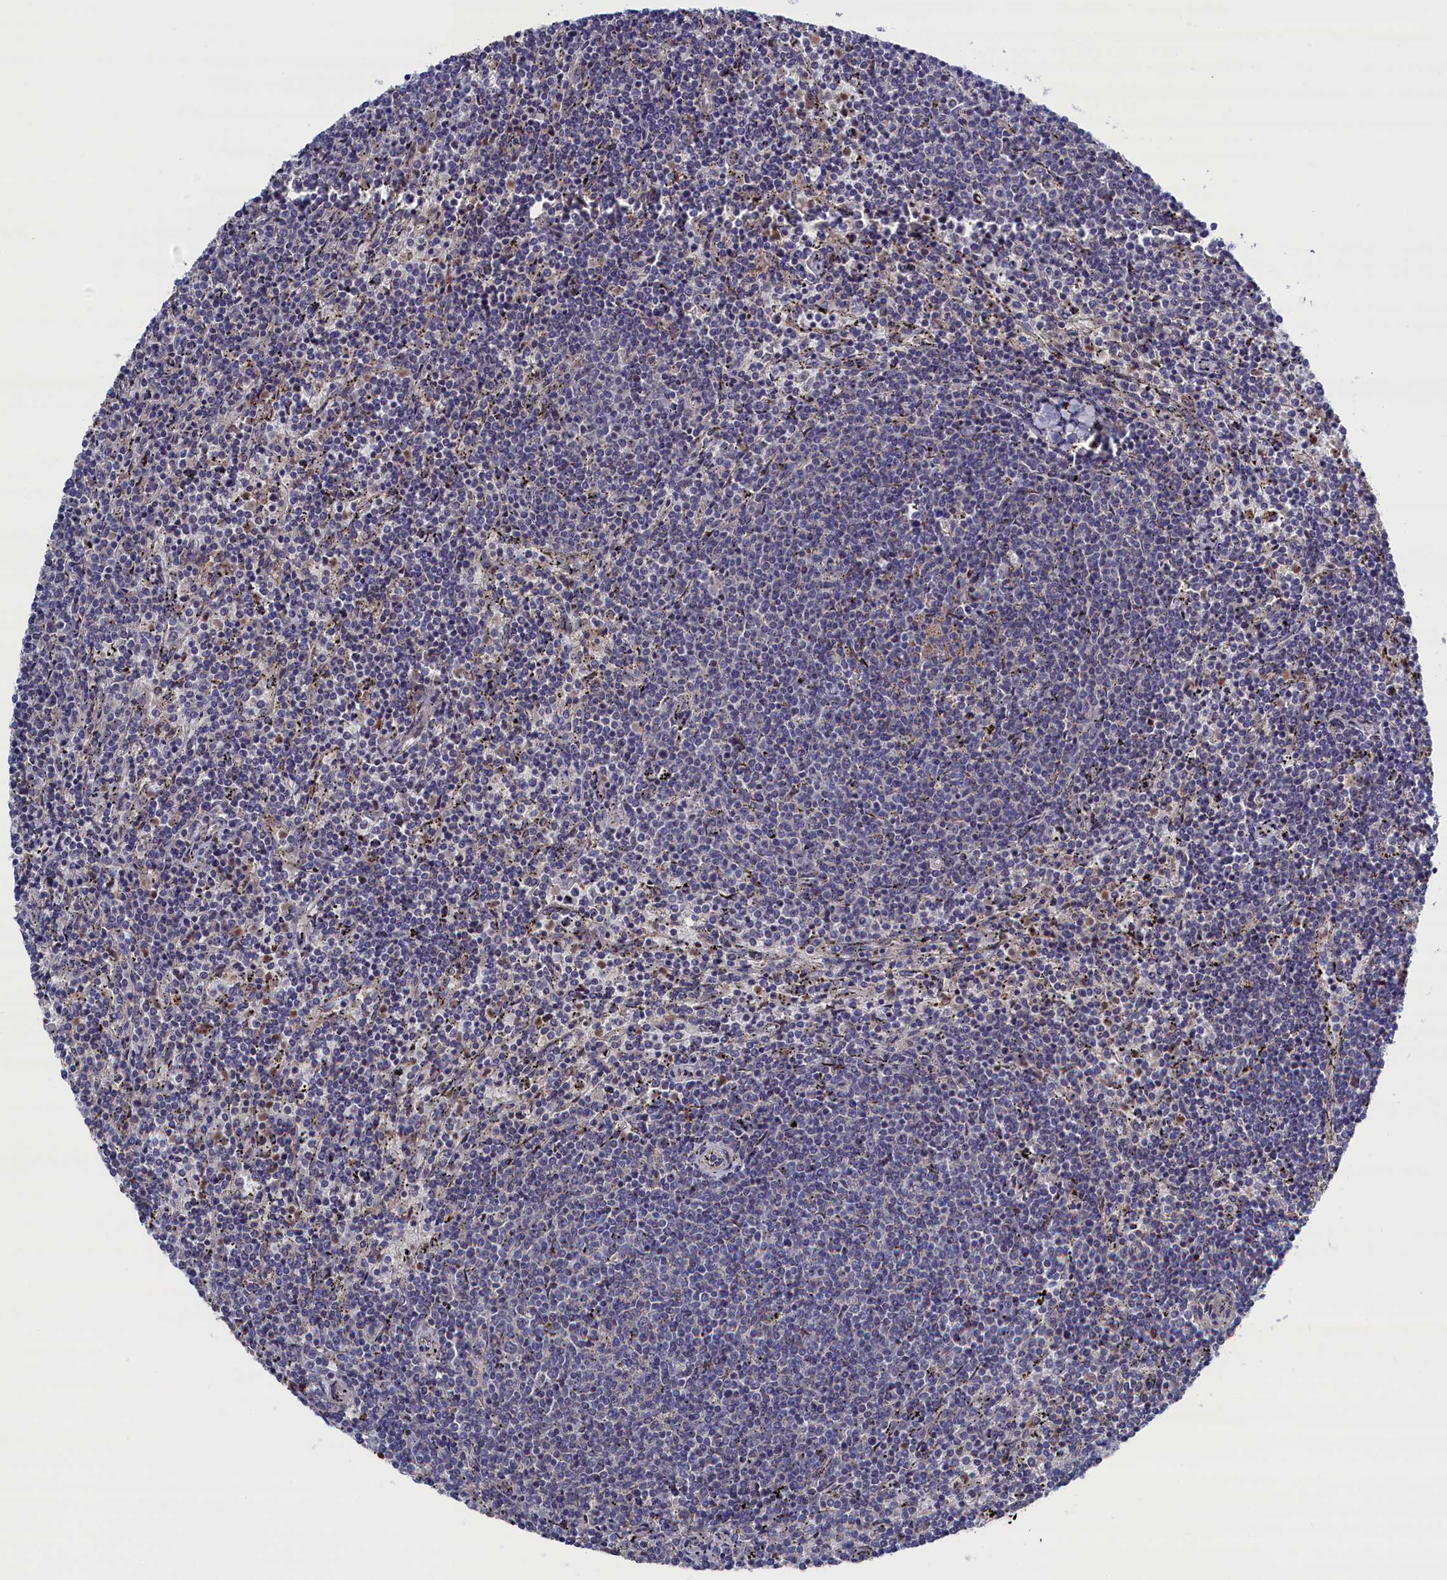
{"staining": {"intensity": "negative", "quantity": "none", "location": "none"}, "tissue": "lymphoma", "cell_type": "Tumor cells", "image_type": "cancer", "snomed": [{"axis": "morphology", "description": "Malignant lymphoma, non-Hodgkin's type, Low grade"}, {"axis": "topography", "description": "Spleen"}], "caption": "This image is of lymphoma stained with IHC to label a protein in brown with the nuclei are counter-stained blue. There is no staining in tumor cells.", "gene": "GPR108", "patient": {"sex": "female", "age": 50}}